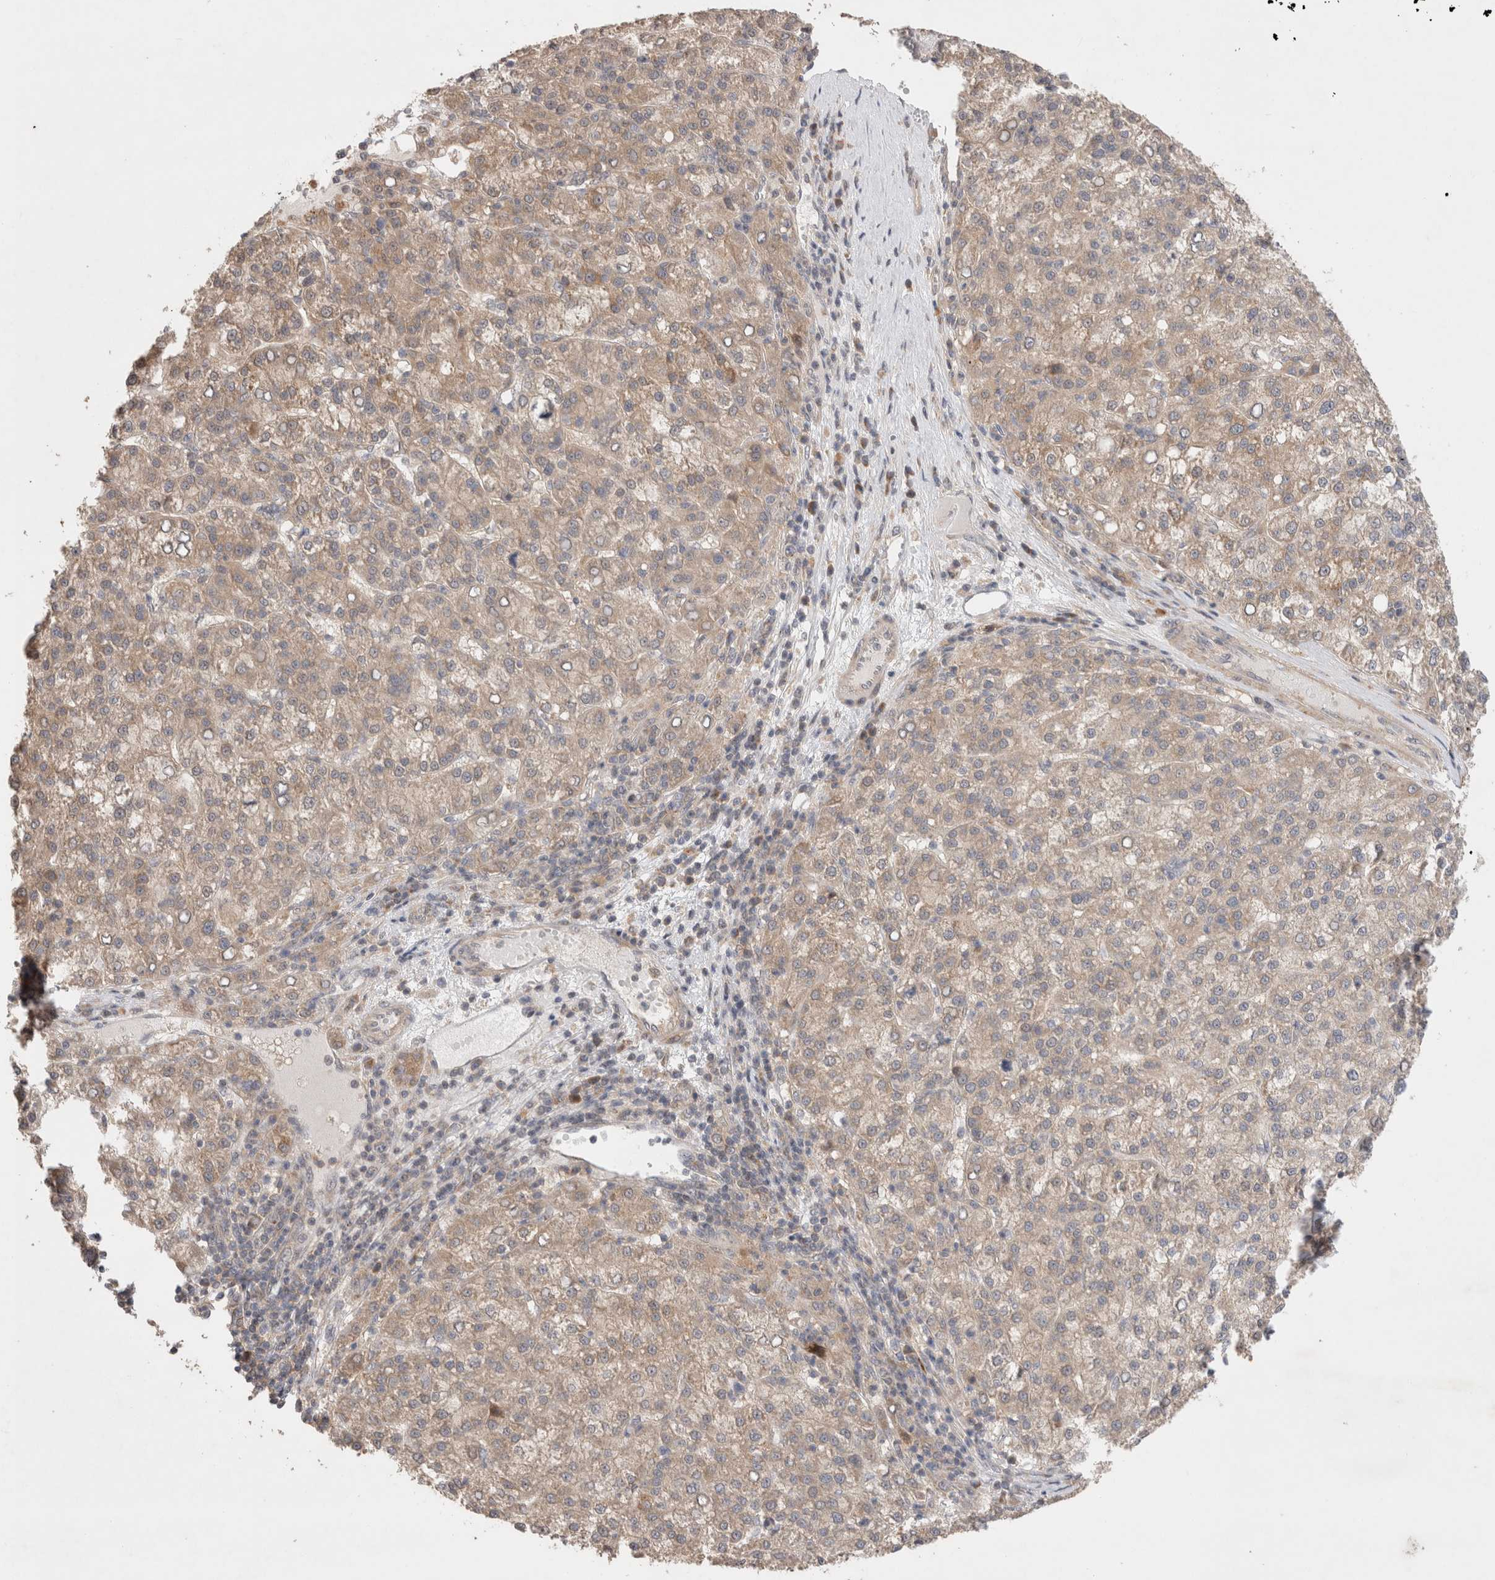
{"staining": {"intensity": "weak", "quantity": ">75%", "location": "cytoplasmic/membranous"}, "tissue": "liver cancer", "cell_type": "Tumor cells", "image_type": "cancer", "snomed": [{"axis": "morphology", "description": "Carcinoma, Hepatocellular, NOS"}, {"axis": "topography", "description": "Liver"}], "caption": "The micrograph exhibits a brown stain indicating the presence of a protein in the cytoplasmic/membranous of tumor cells in liver cancer (hepatocellular carcinoma).", "gene": "SLC29A1", "patient": {"sex": "female", "age": 58}}